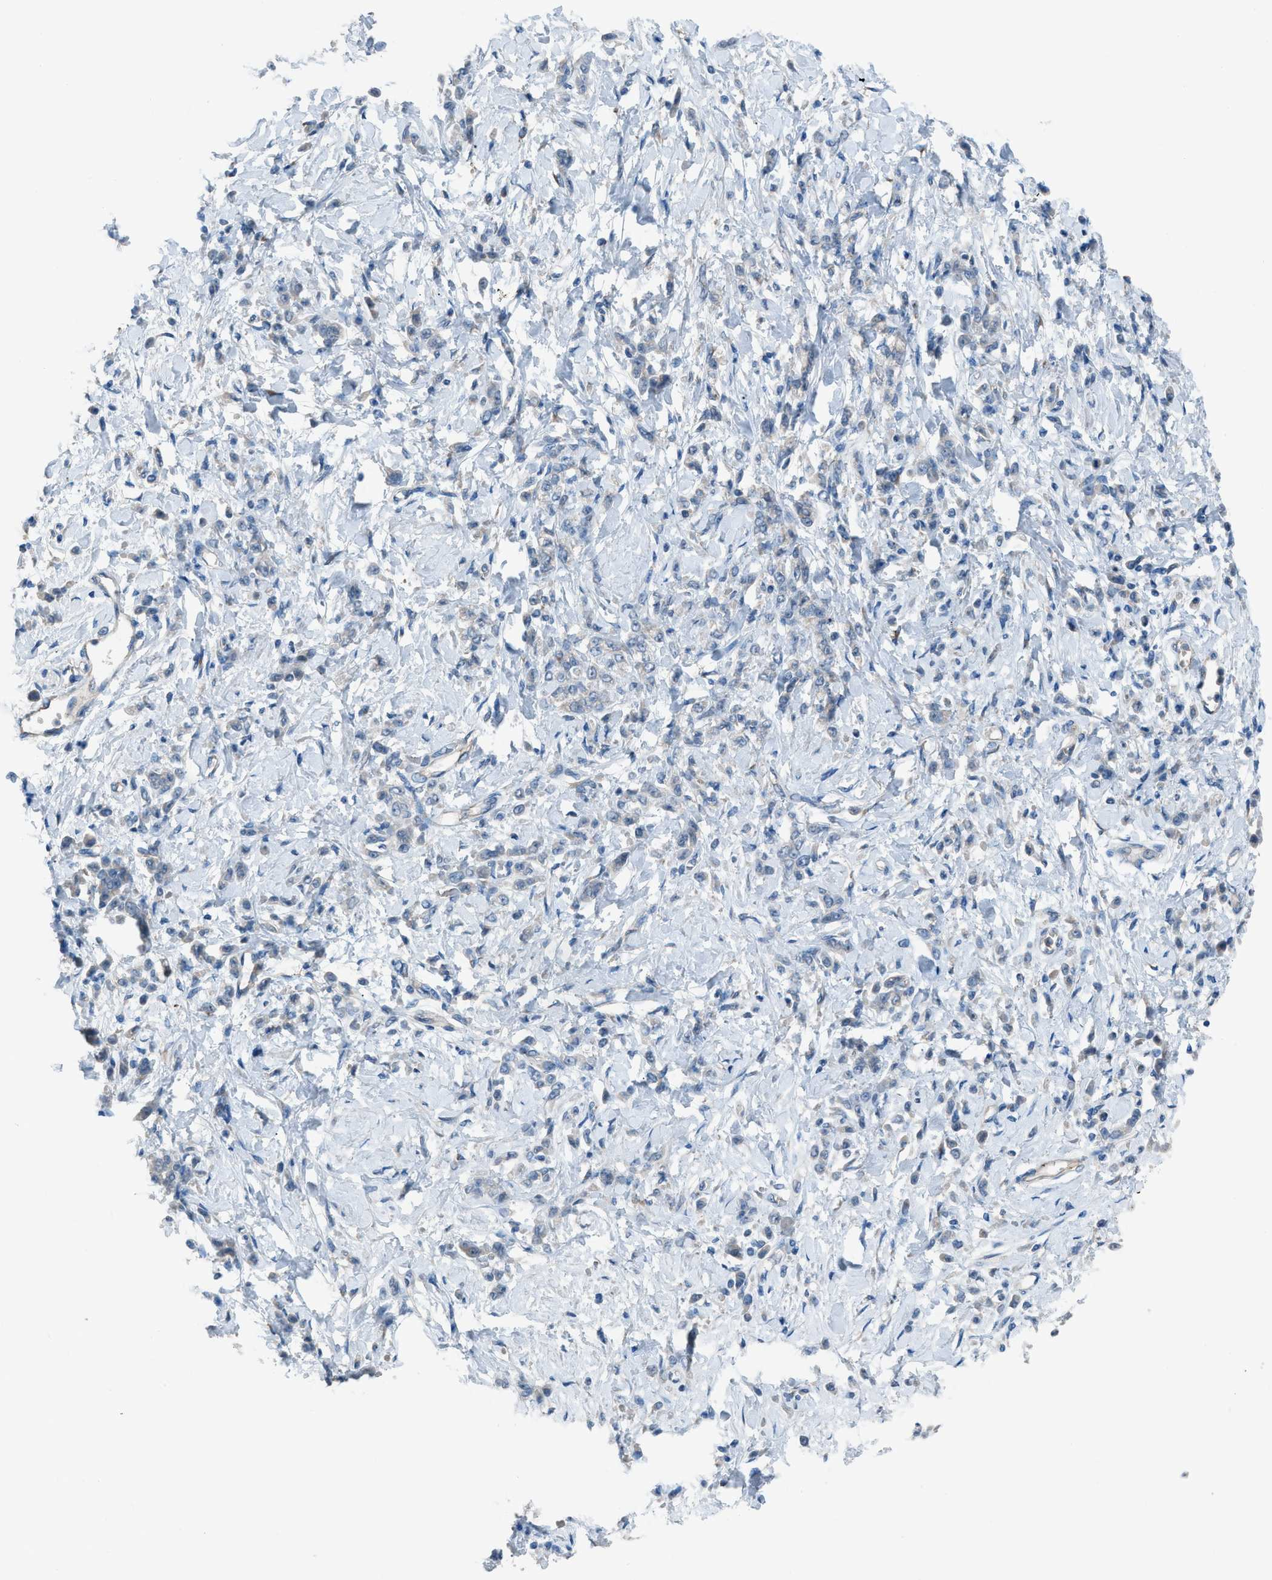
{"staining": {"intensity": "negative", "quantity": "none", "location": "none"}, "tissue": "stomach cancer", "cell_type": "Tumor cells", "image_type": "cancer", "snomed": [{"axis": "morphology", "description": "Normal tissue, NOS"}, {"axis": "morphology", "description": "Adenocarcinoma, NOS"}, {"axis": "topography", "description": "Stomach"}], "caption": "There is no significant staining in tumor cells of adenocarcinoma (stomach). (DAB immunohistochemistry, high magnification).", "gene": "HEG1", "patient": {"sex": "male", "age": 82}}